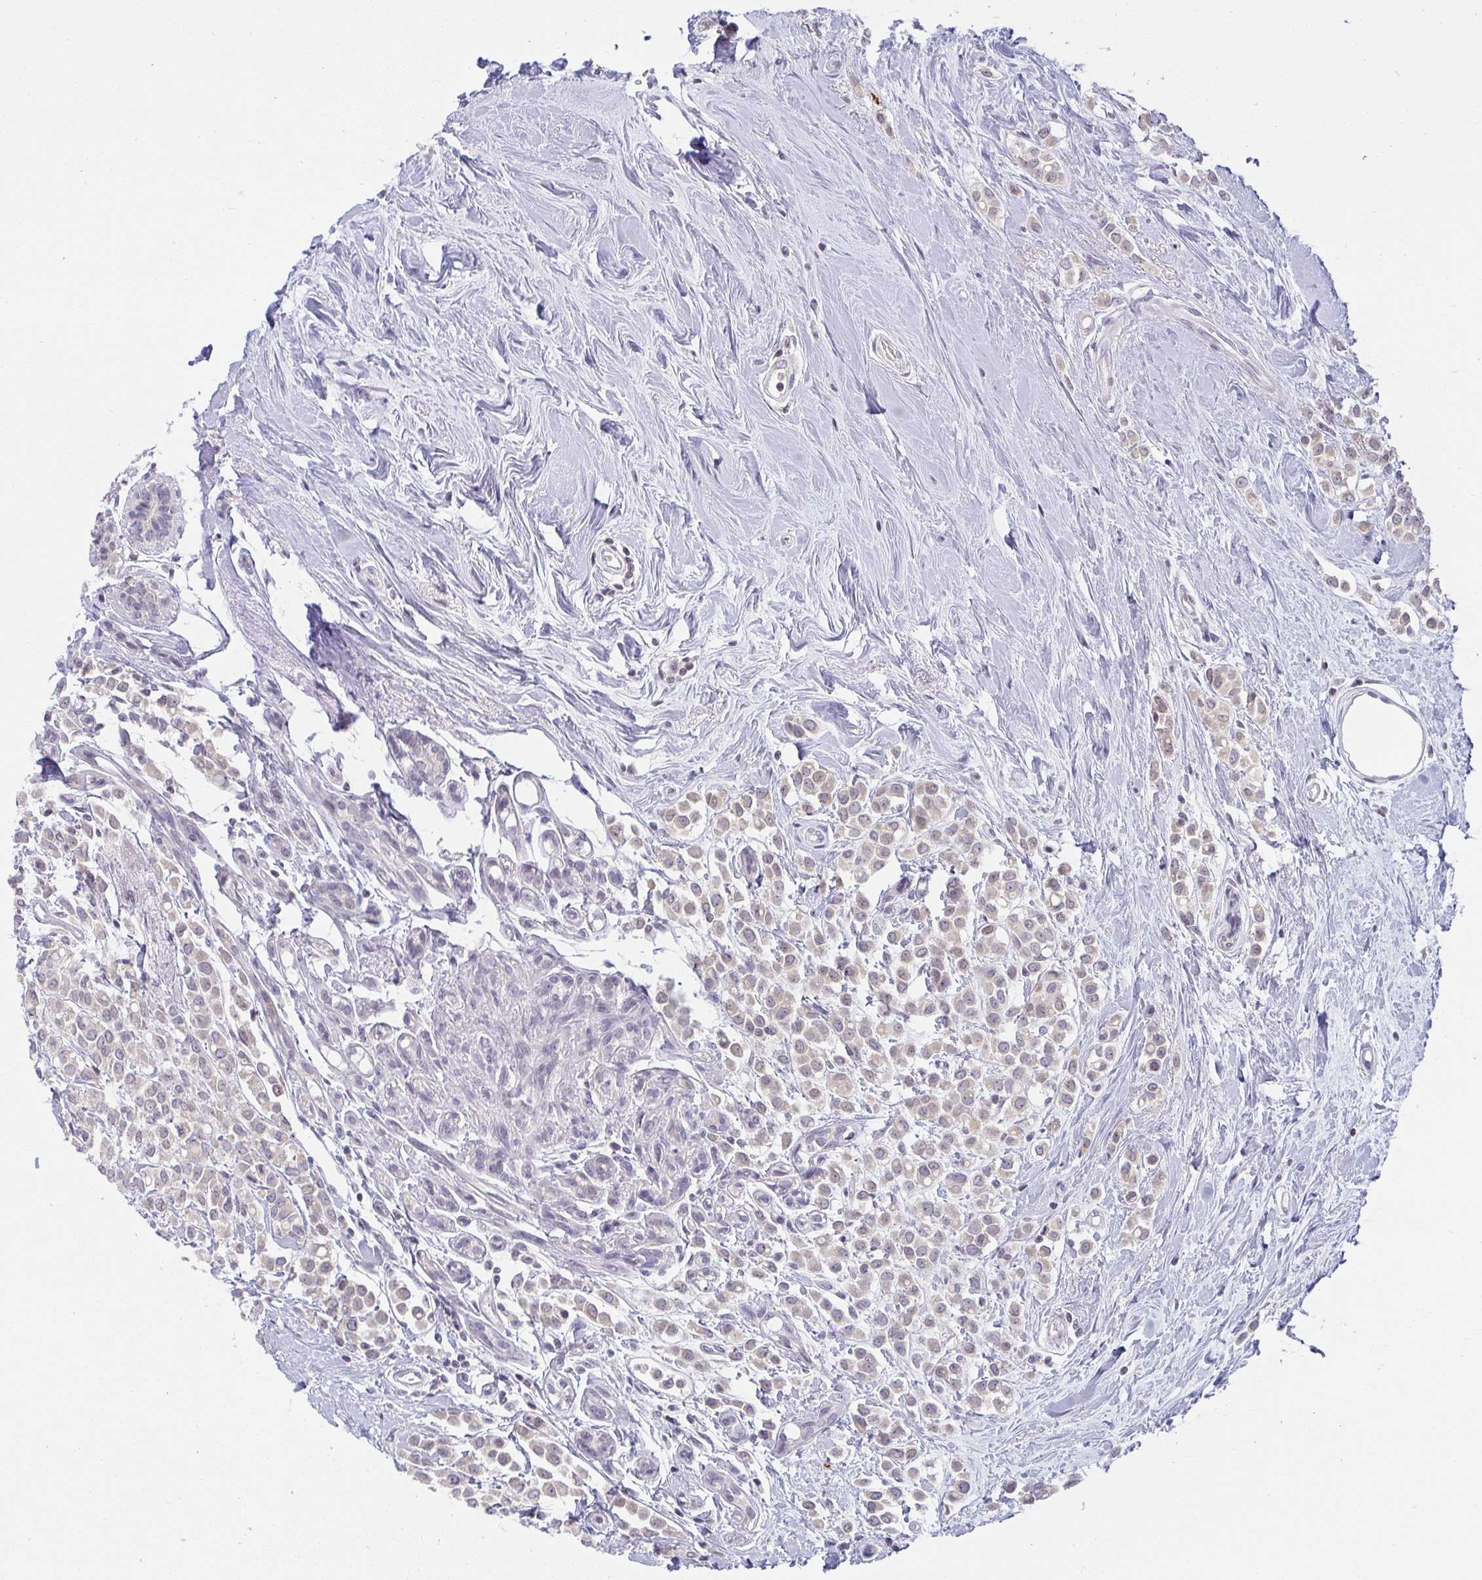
{"staining": {"intensity": "negative", "quantity": "none", "location": "none"}, "tissue": "breast cancer", "cell_type": "Tumor cells", "image_type": "cancer", "snomed": [{"axis": "morphology", "description": "Lobular carcinoma"}, {"axis": "topography", "description": "Breast"}], "caption": "Tumor cells are negative for brown protein staining in breast cancer.", "gene": "CACNA1S", "patient": {"sex": "female", "age": 68}}